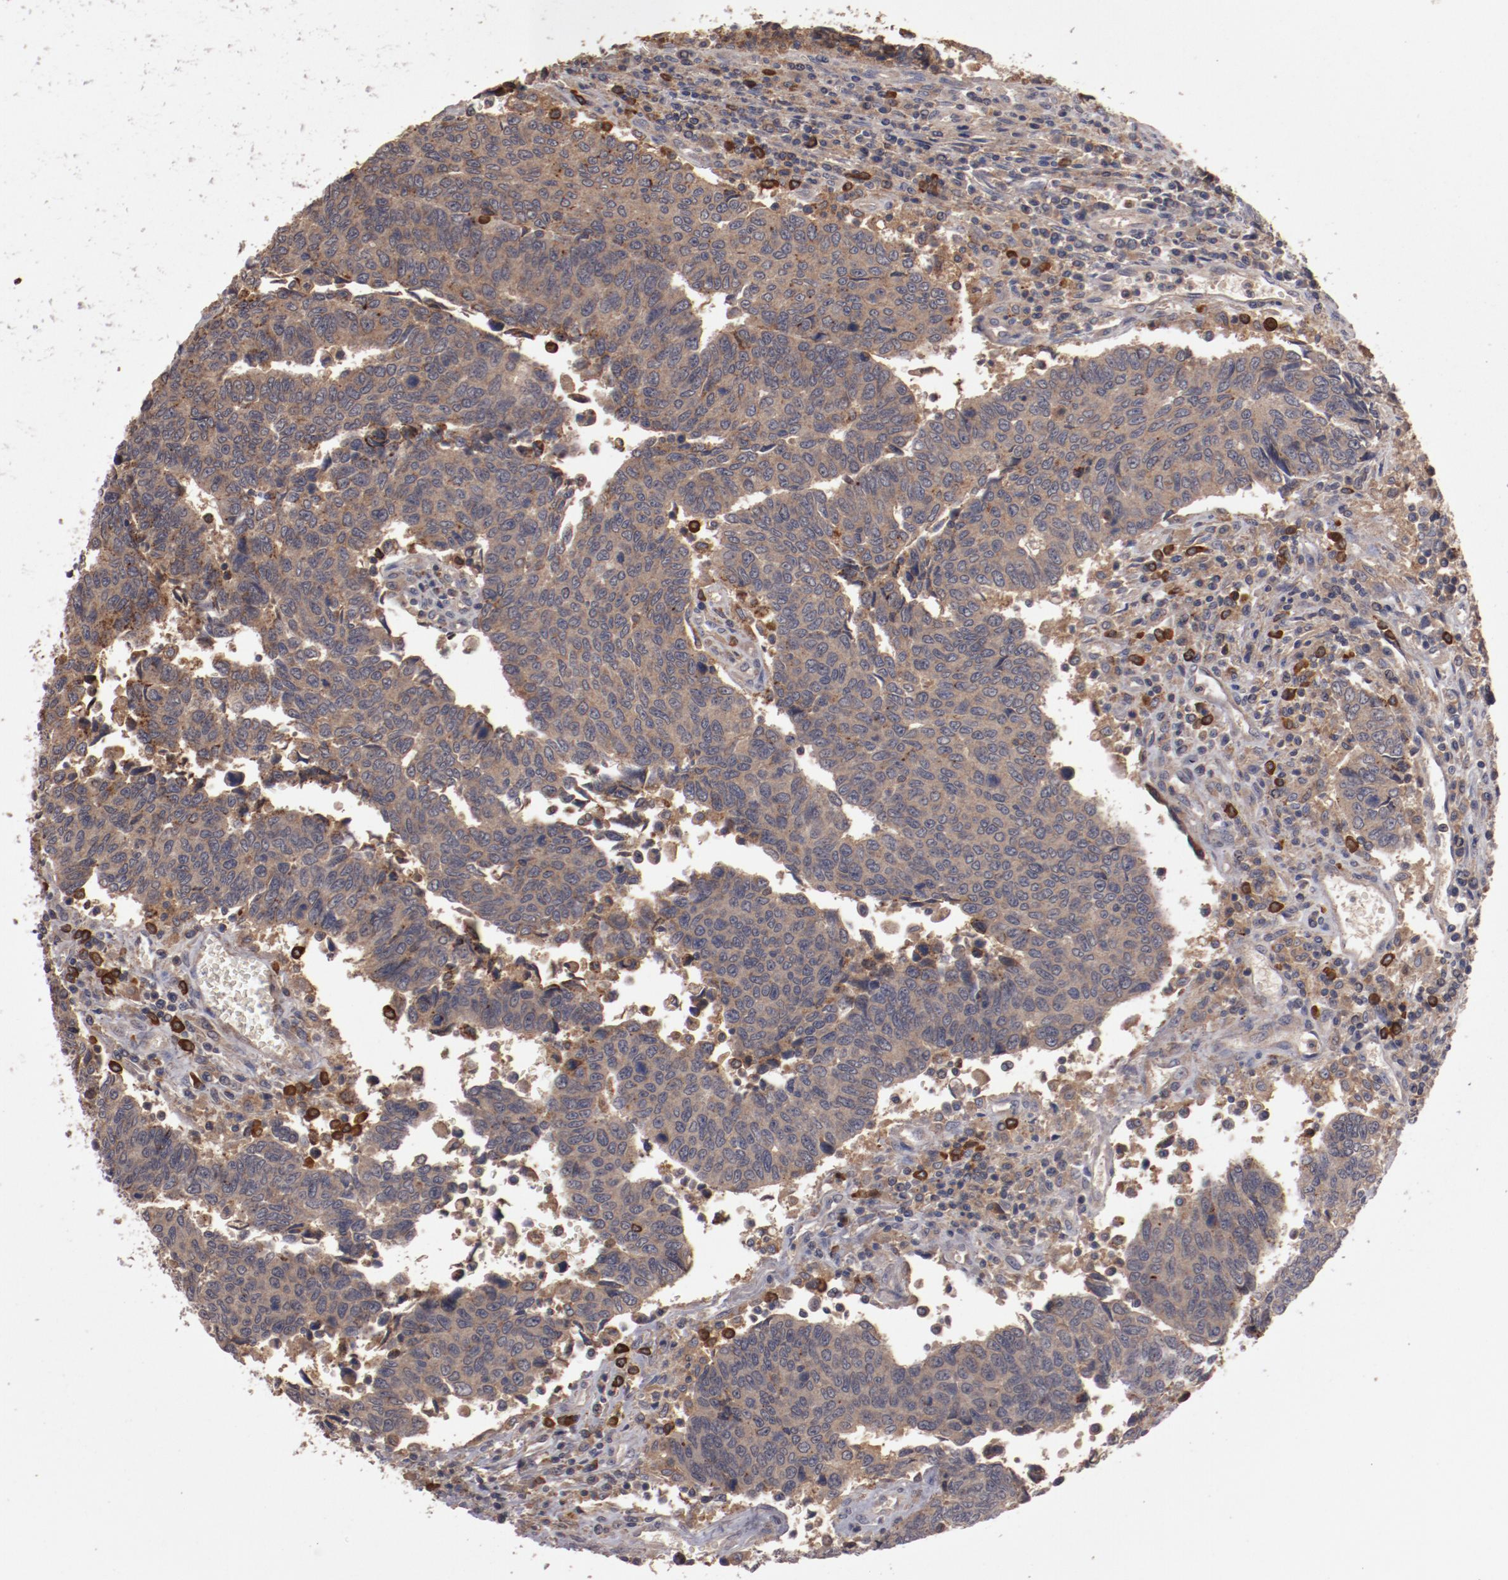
{"staining": {"intensity": "moderate", "quantity": ">75%", "location": "cytoplasmic/membranous"}, "tissue": "urothelial cancer", "cell_type": "Tumor cells", "image_type": "cancer", "snomed": [{"axis": "morphology", "description": "Urothelial carcinoma, High grade"}, {"axis": "topography", "description": "Urinary bladder"}], "caption": "Immunohistochemical staining of human urothelial cancer shows medium levels of moderate cytoplasmic/membranous expression in approximately >75% of tumor cells. The staining was performed using DAB (3,3'-diaminobenzidine) to visualize the protein expression in brown, while the nuclei were stained in blue with hematoxylin (Magnification: 20x).", "gene": "LRRC75B", "patient": {"sex": "male", "age": 86}}